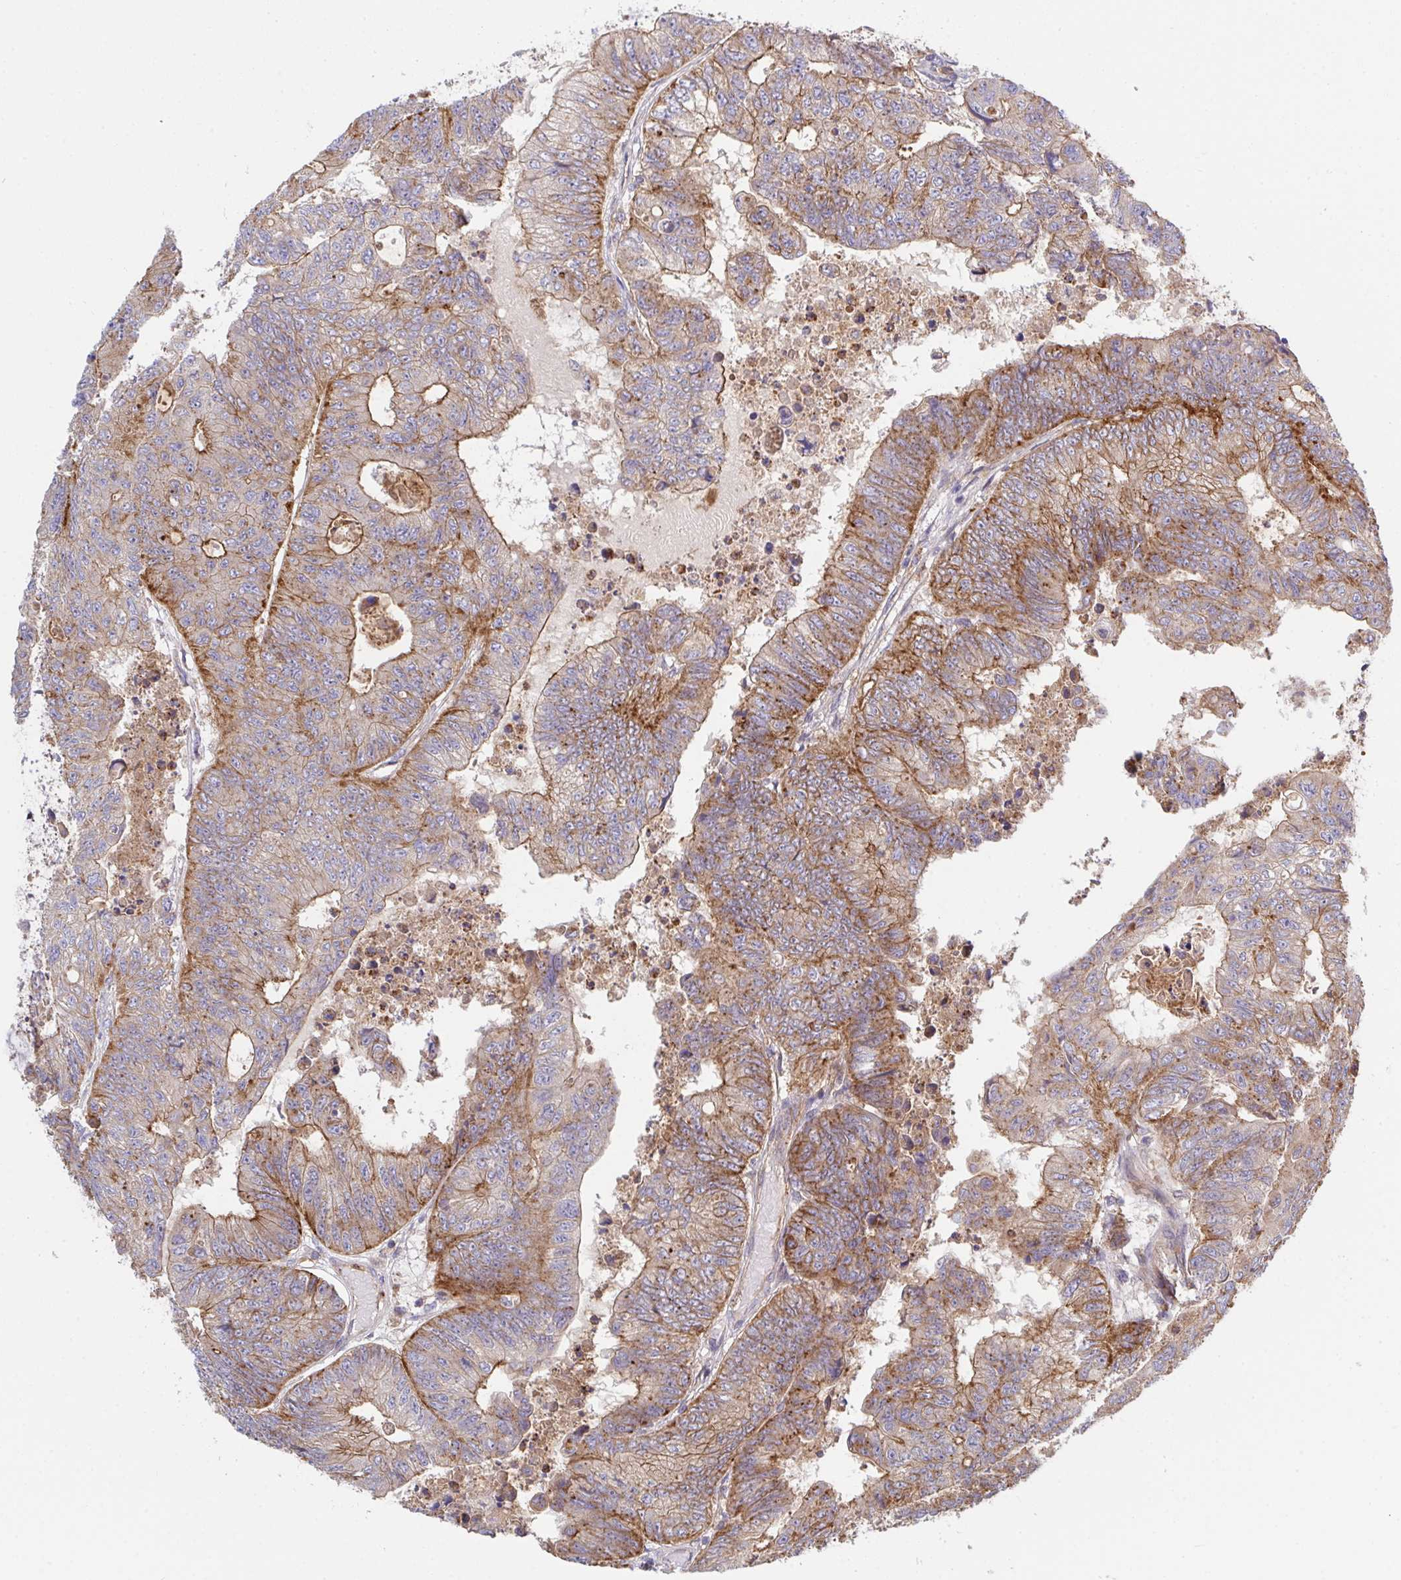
{"staining": {"intensity": "moderate", "quantity": ">75%", "location": "cytoplasmic/membranous"}, "tissue": "colorectal cancer", "cell_type": "Tumor cells", "image_type": "cancer", "snomed": [{"axis": "morphology", "description": "Adenocarcinoma, NOS"}, {"axis": "topography", "description": "Colon"}], "caption": "Immunohistochemistry (IHC) photomicrograph of neoplastic tissue: human colorectal cancer stained using IHC shows medium levels of moderate protein expression localized specifically in the cytoplasmic/membranous of tumor cells, appearing as a cytoplasmic/membranous brown color.", "gene": "C4orf36", "patient": {"sex": "female", "age": 48}}